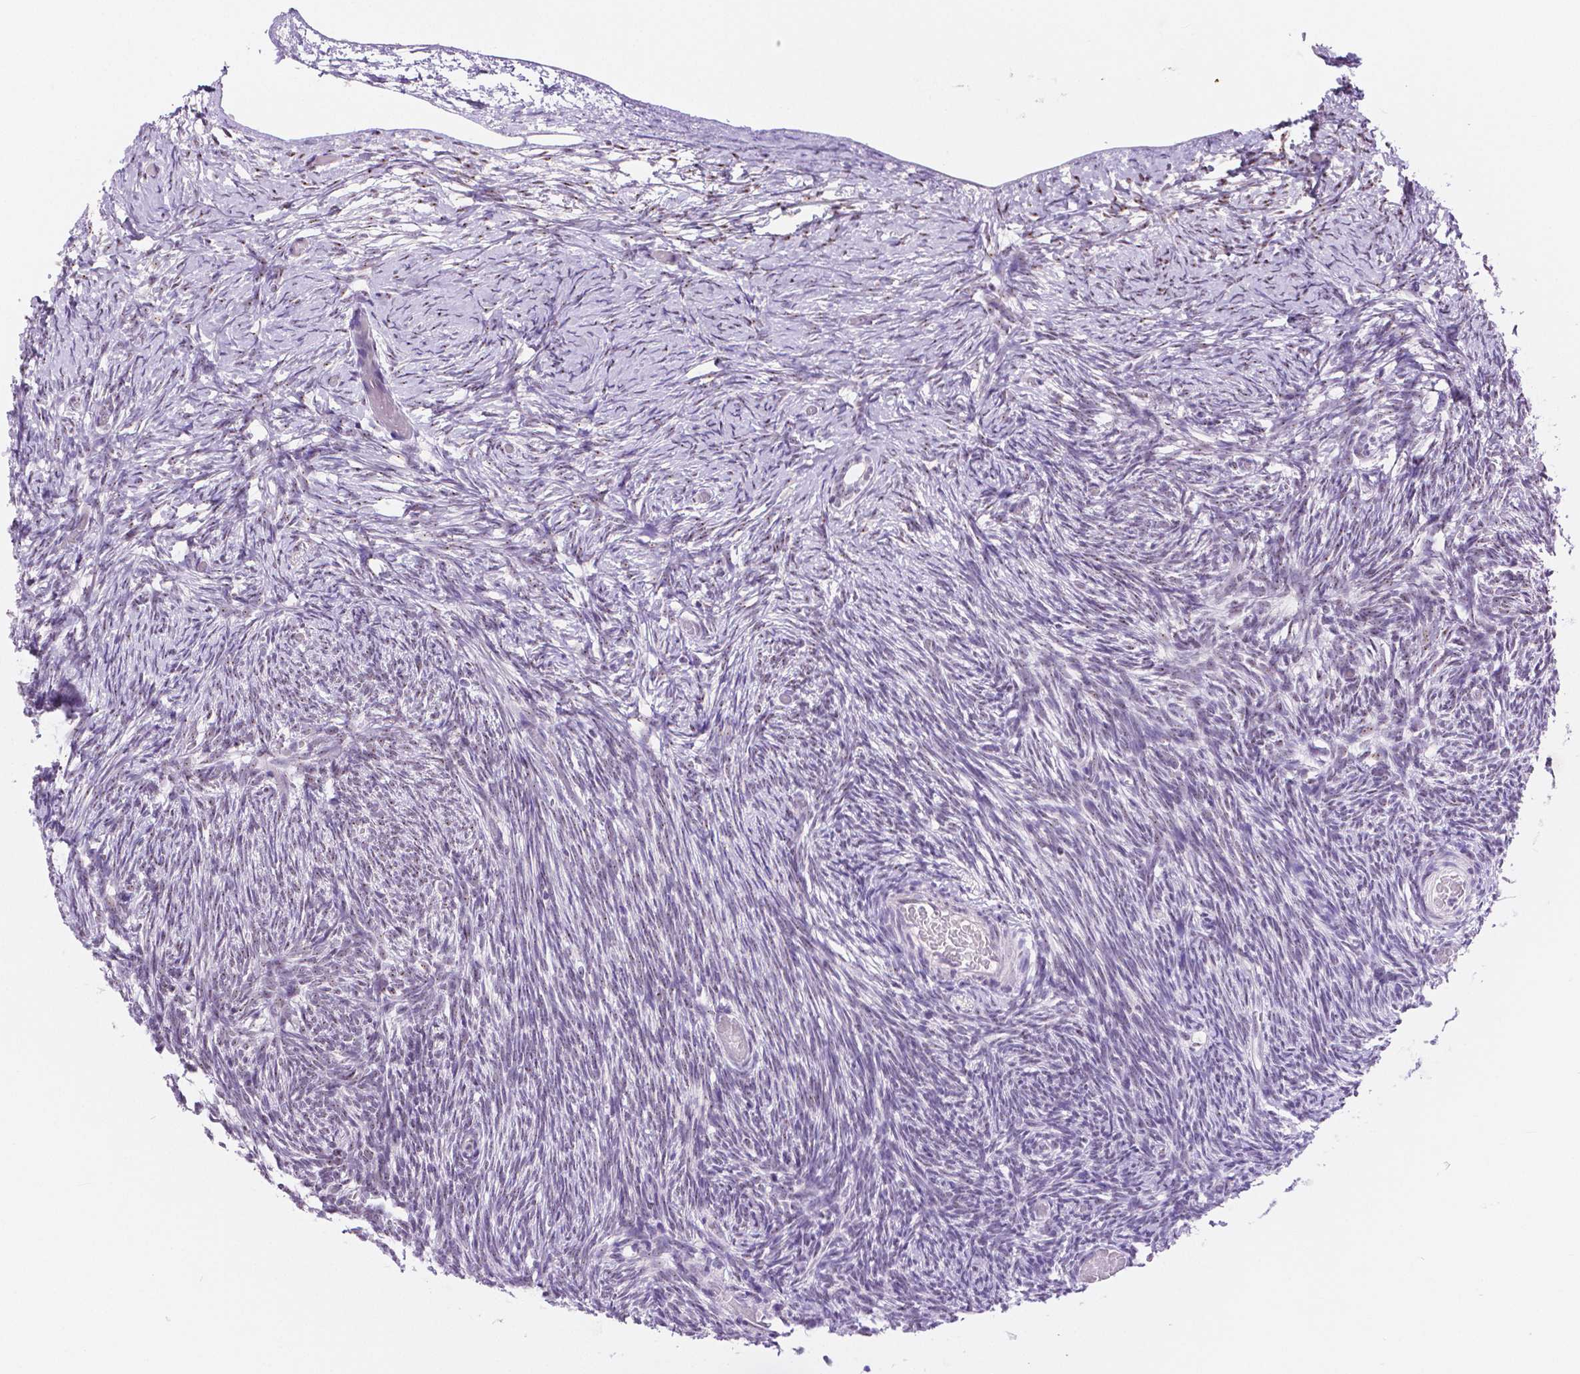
{"staining": {"intensity": "weak", "quantity": "25%-75%", "location": "nuclear"}, "tissue": "ovary", "cell_type": "Ovarian stroma cells", "image_type": "normal", "snomed": [{"axis": "morphology", "description": "Normal tissue, NOS"}, {"axis": "topography", "description": "Ovary"}], "caption": "Immunohistochemistry histopathology image of unremarkable ovary: ovary stained using IHC demonstrates low levels of weak protein expression localized specifically in the nuclear of ovarian stroma cells, appearing as a nuclear brown color.", "gene": "NHP2", "patient": {"sex": "female", "age": 39}}